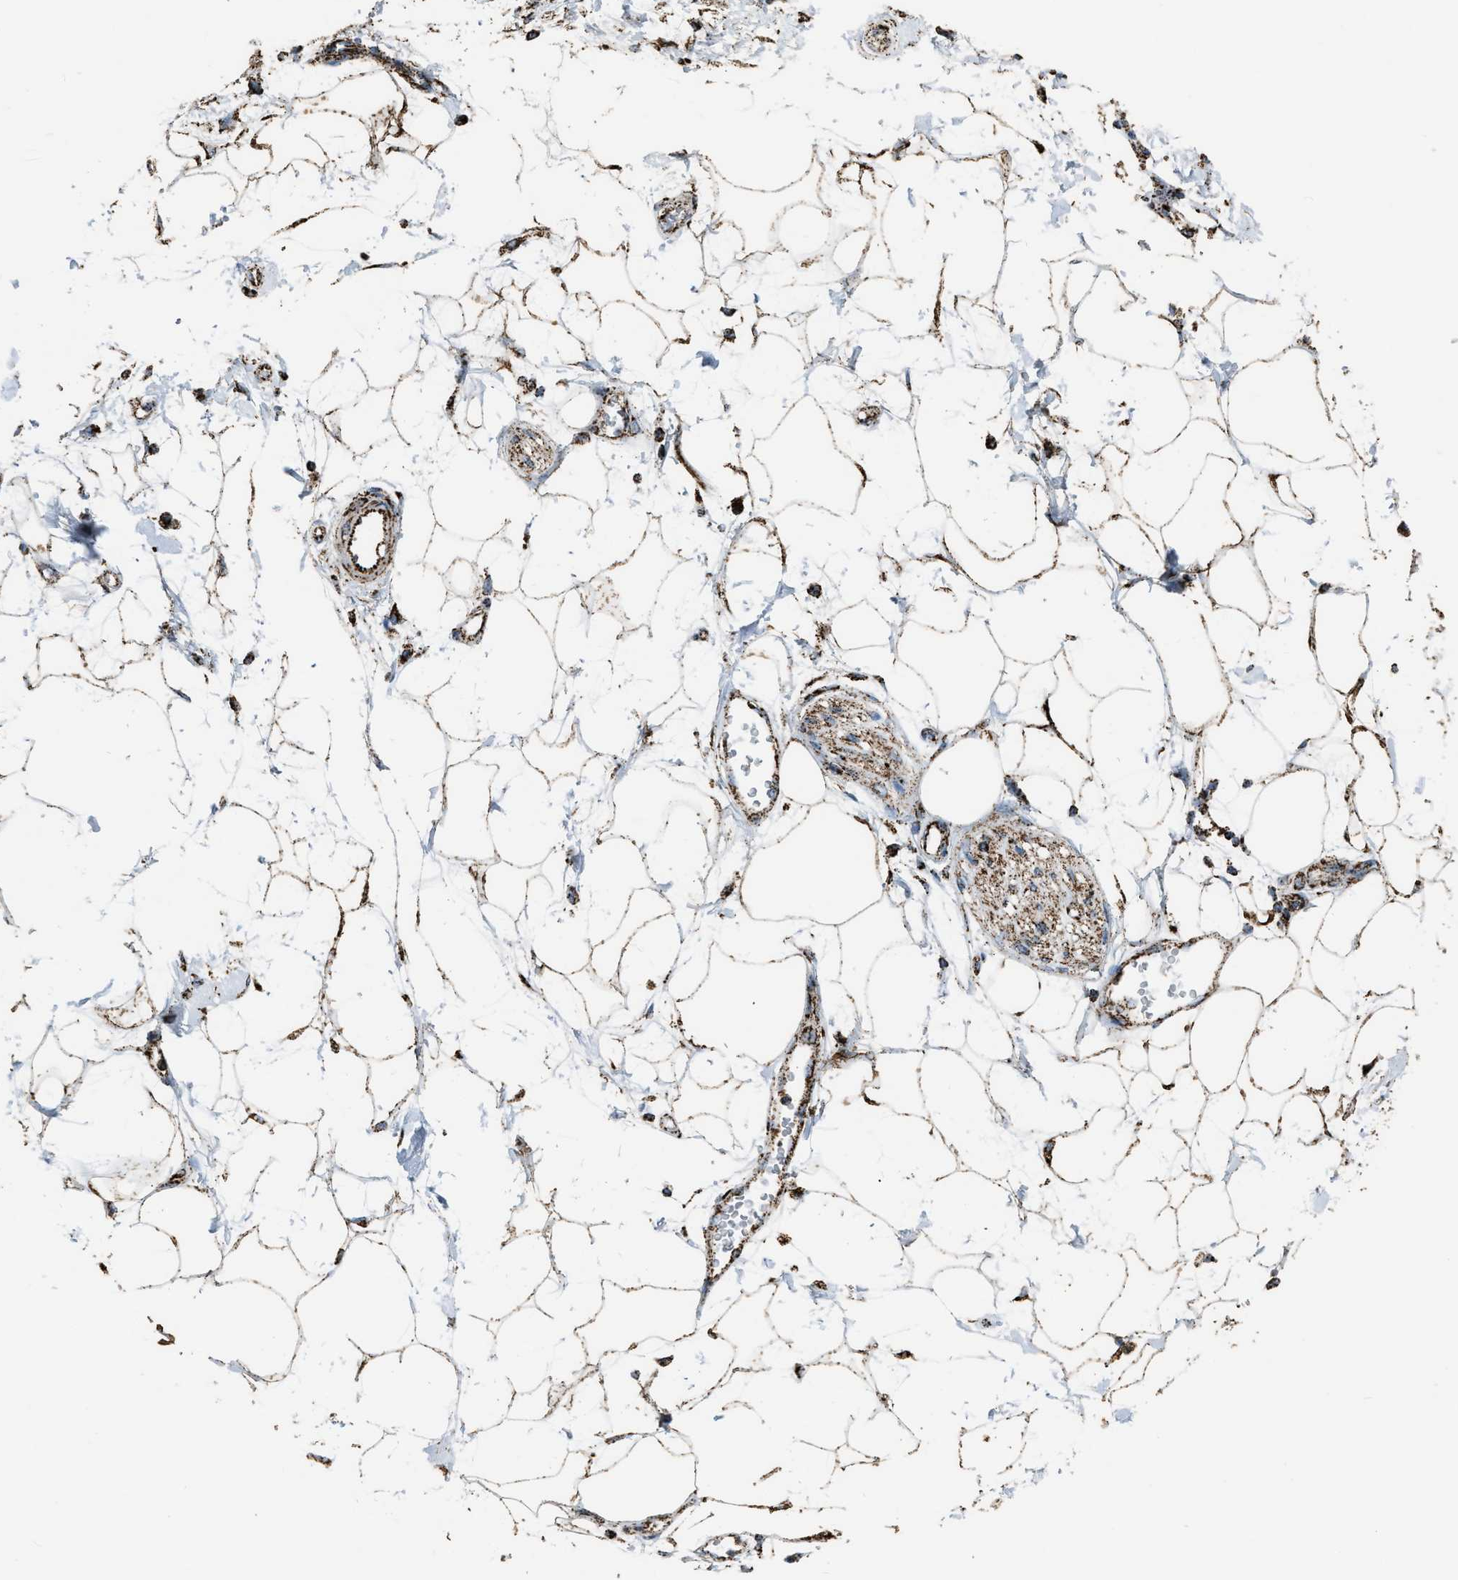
{"staining": {"intensity": "strong", "quantity": ">75%", "location": "cytoplasmic/membranous"}, "tissue": "adipose tissue", "cell_type": "Adipocytes", "image_type": "normal", "snomed": [{"axis": "morphology", "description": "Normal tissue, NOS"}, {"axis": "morphology", "description": "Adenocarcinoma, NOS"}, {"axis": "topography", "description": "Duodenum"}, {"axis": "topography", "description": "Peripheral nerve tissue"}], "caption": "Immunohistochemical staining of unremarkable adipose tissue demonstrates >75% levels of strong cytoplasmic/membranous protein expression in approximately >75% of adipocytes.", "gene": "MDH2", "patient": {"sex": "female", "age": 60}}